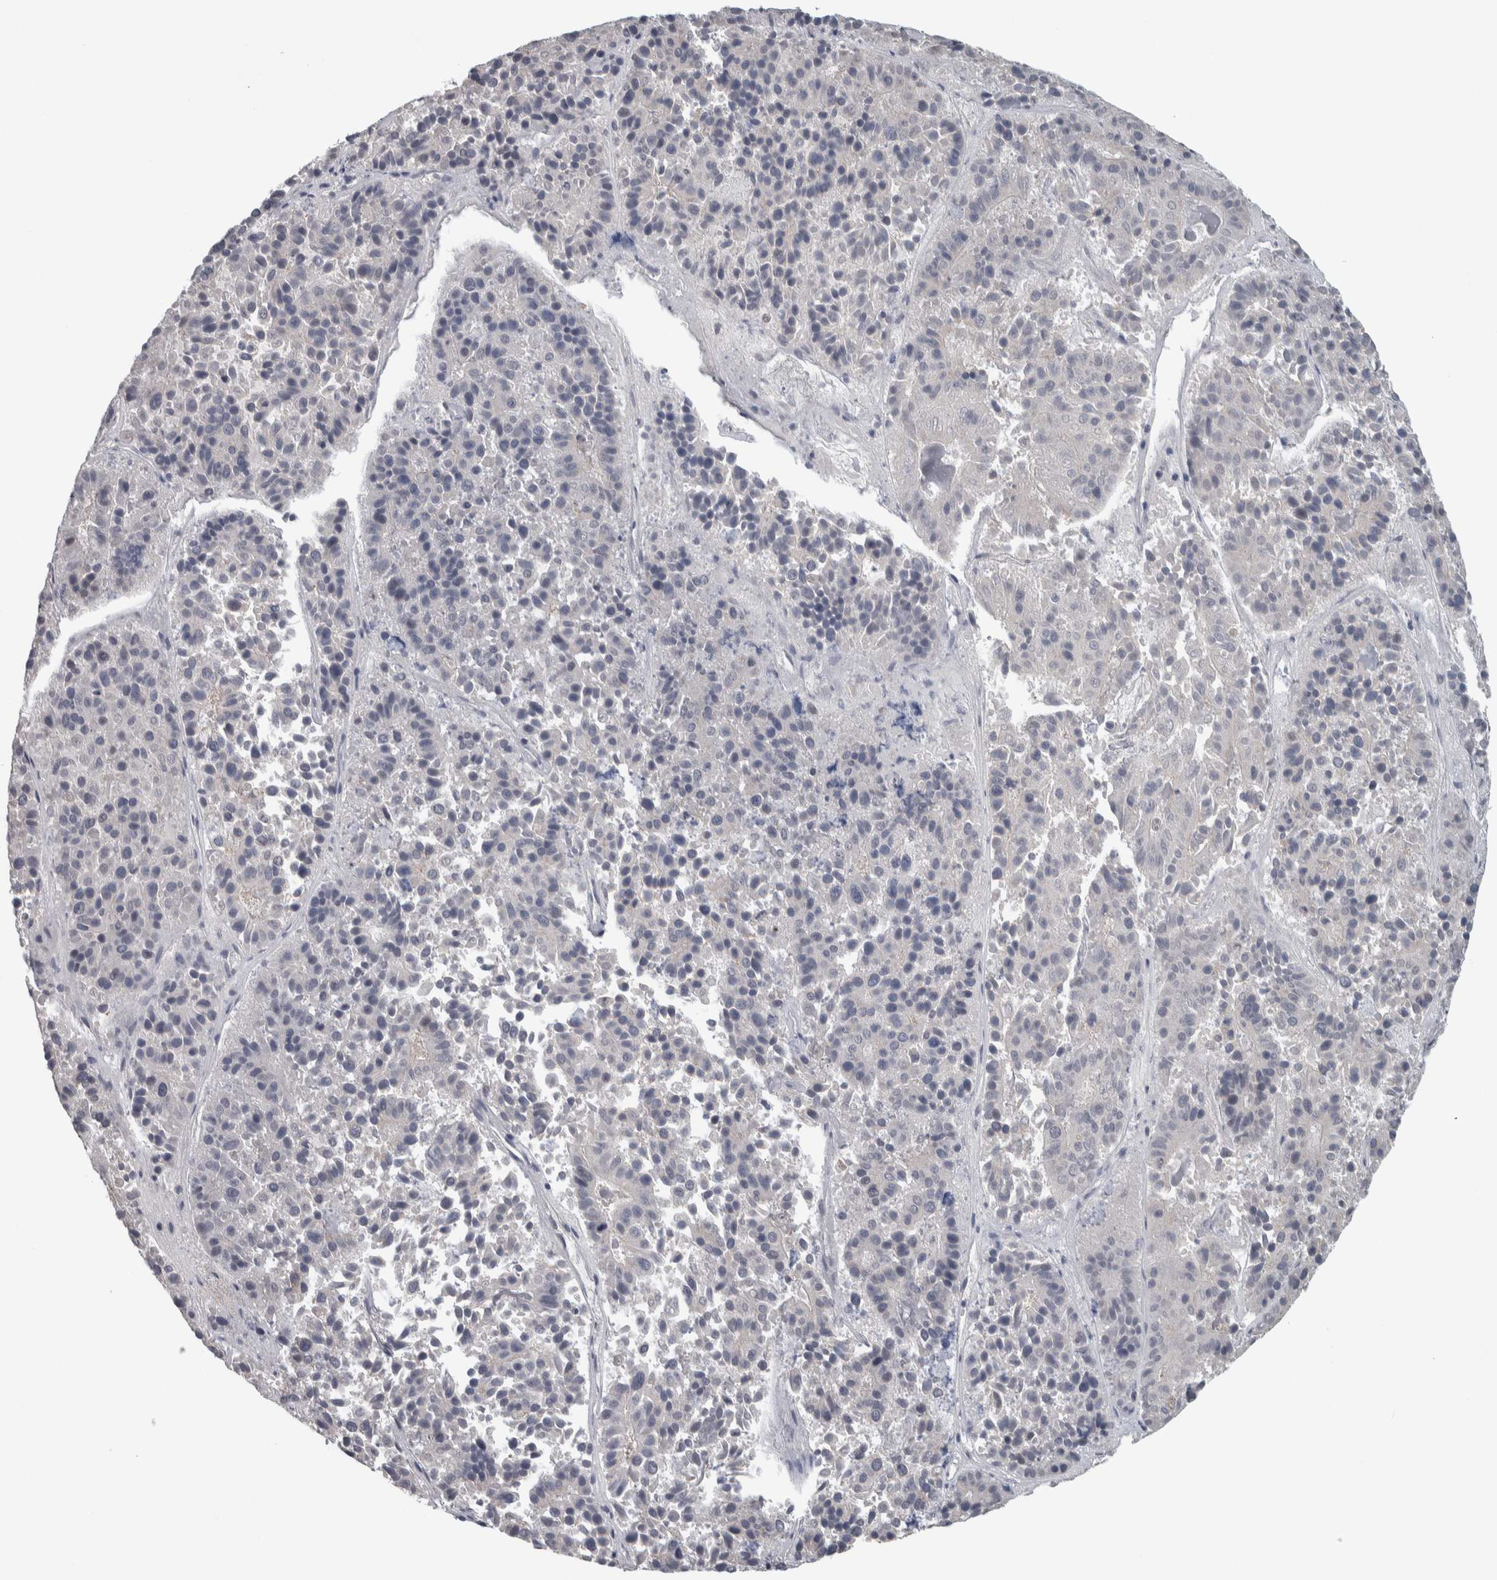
{"staining": {"intensity": "negative", "quantity": "none", "location": "none"}, "tissue": "pancreatic cancer", "cell_type": "Tumor cells", "image_type": "cancer", "snomed": [{"axis": "morphology", "description": "Adenocarcinoma, NOS"}, {"axis": "topography", "description": "Pancreas"}], "caption": "Protein analysis of pancreatic cancer (adenocarcinoma) reveals no significant expression in tumor cells. Nuclei are stained in blue.", "gene": "SRP68", "patient": {"sex": "male", "age": 50}}